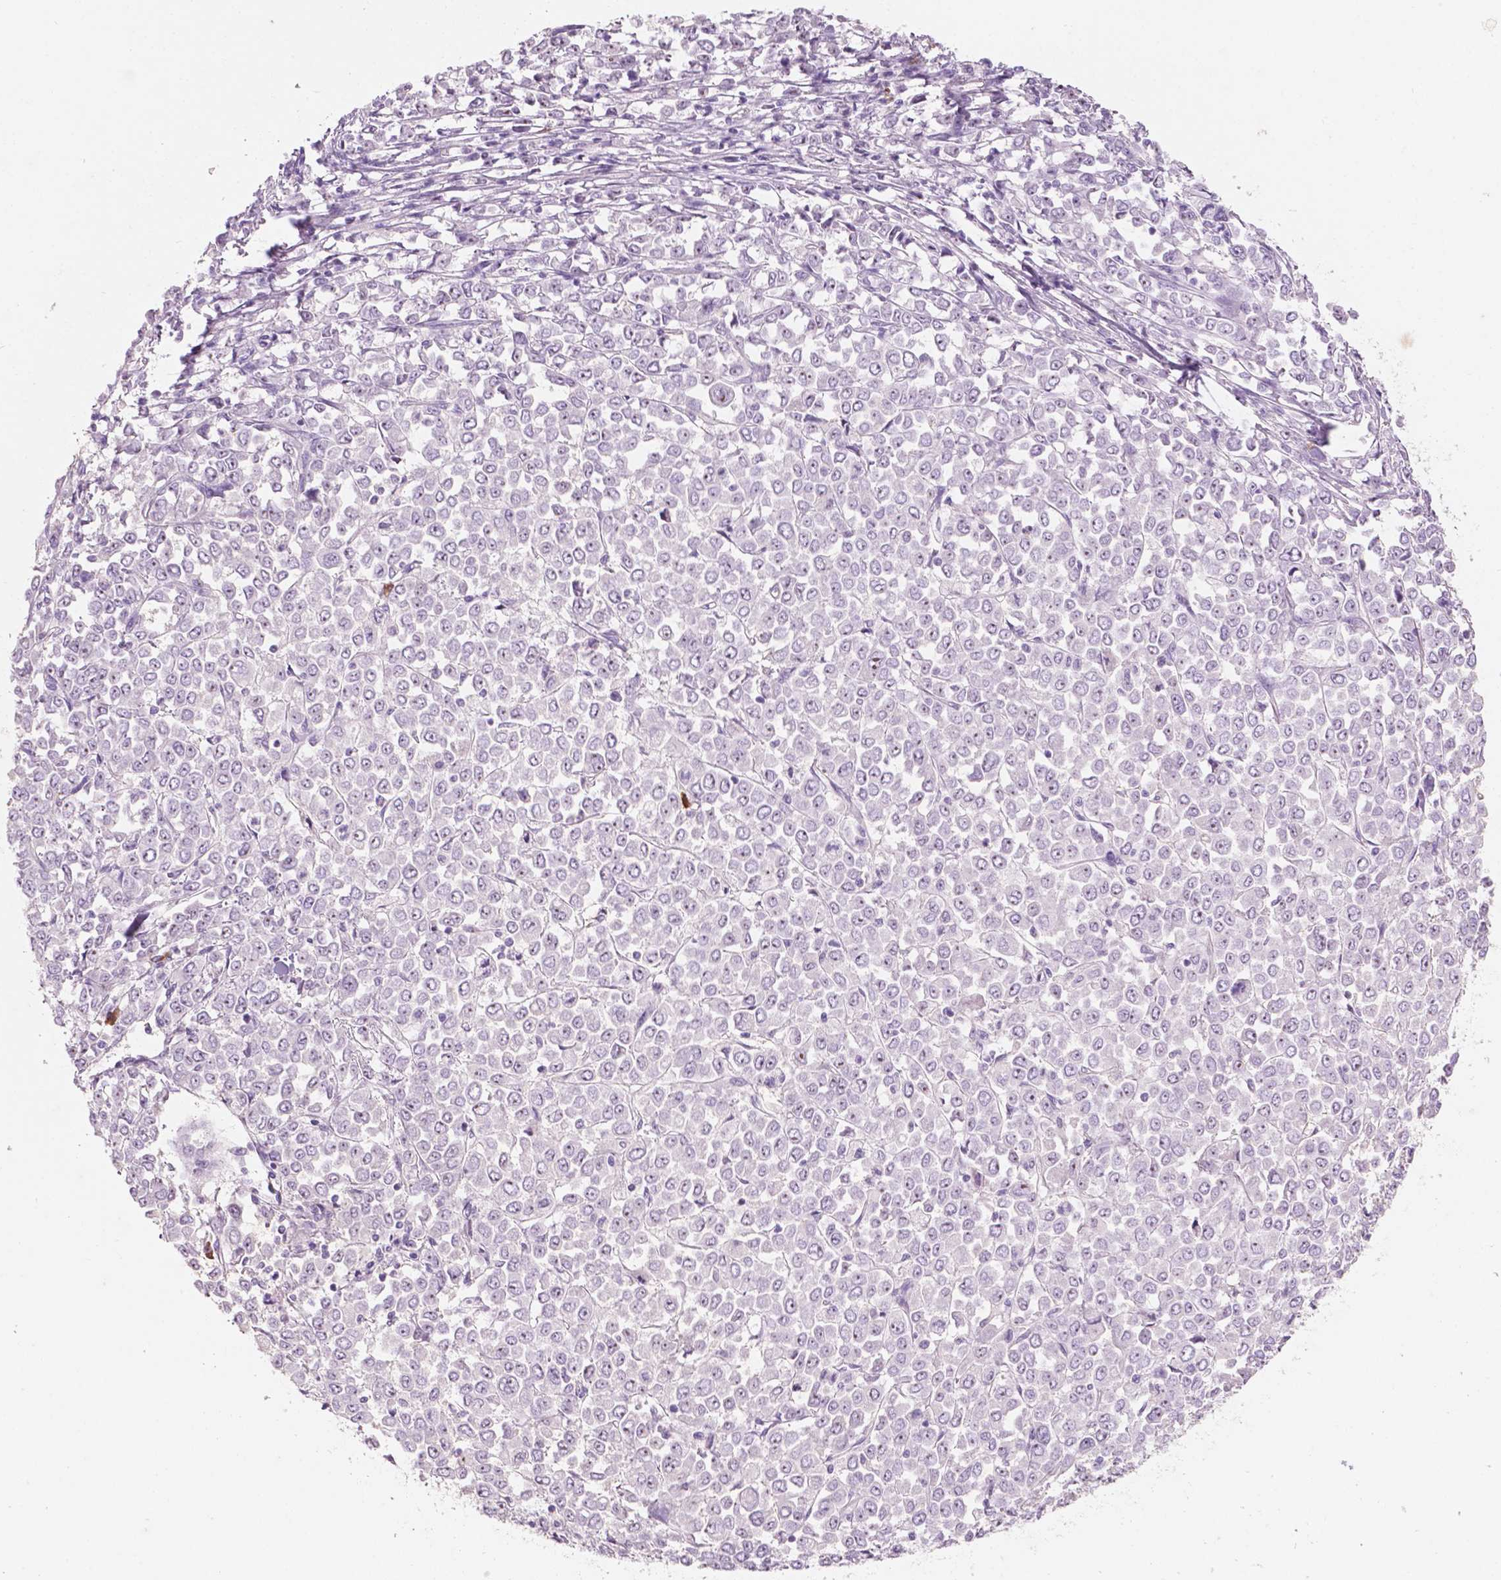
{"staining": {"intensity": "moderate", "quantity": "25%-75%", "location": "nuclear"}, "tissue": "stomach cancer", "cell_type": "Tumor cells", "image_type": "cancer", "snomed": [{"axis": "morphology", "description": "Adenocarcinoma, NOS"}, {"axis": "topography", "description": "Stomach, upper"}], "caption": "Human stomach cancer (adenocarcinoma) stained with a brown dye exhibits moderate nuclear positive positivity in approximately 25%-75% of tumor cells.", "gene": "ZNF853", "patient": {"sex": "male", "age": 70}}